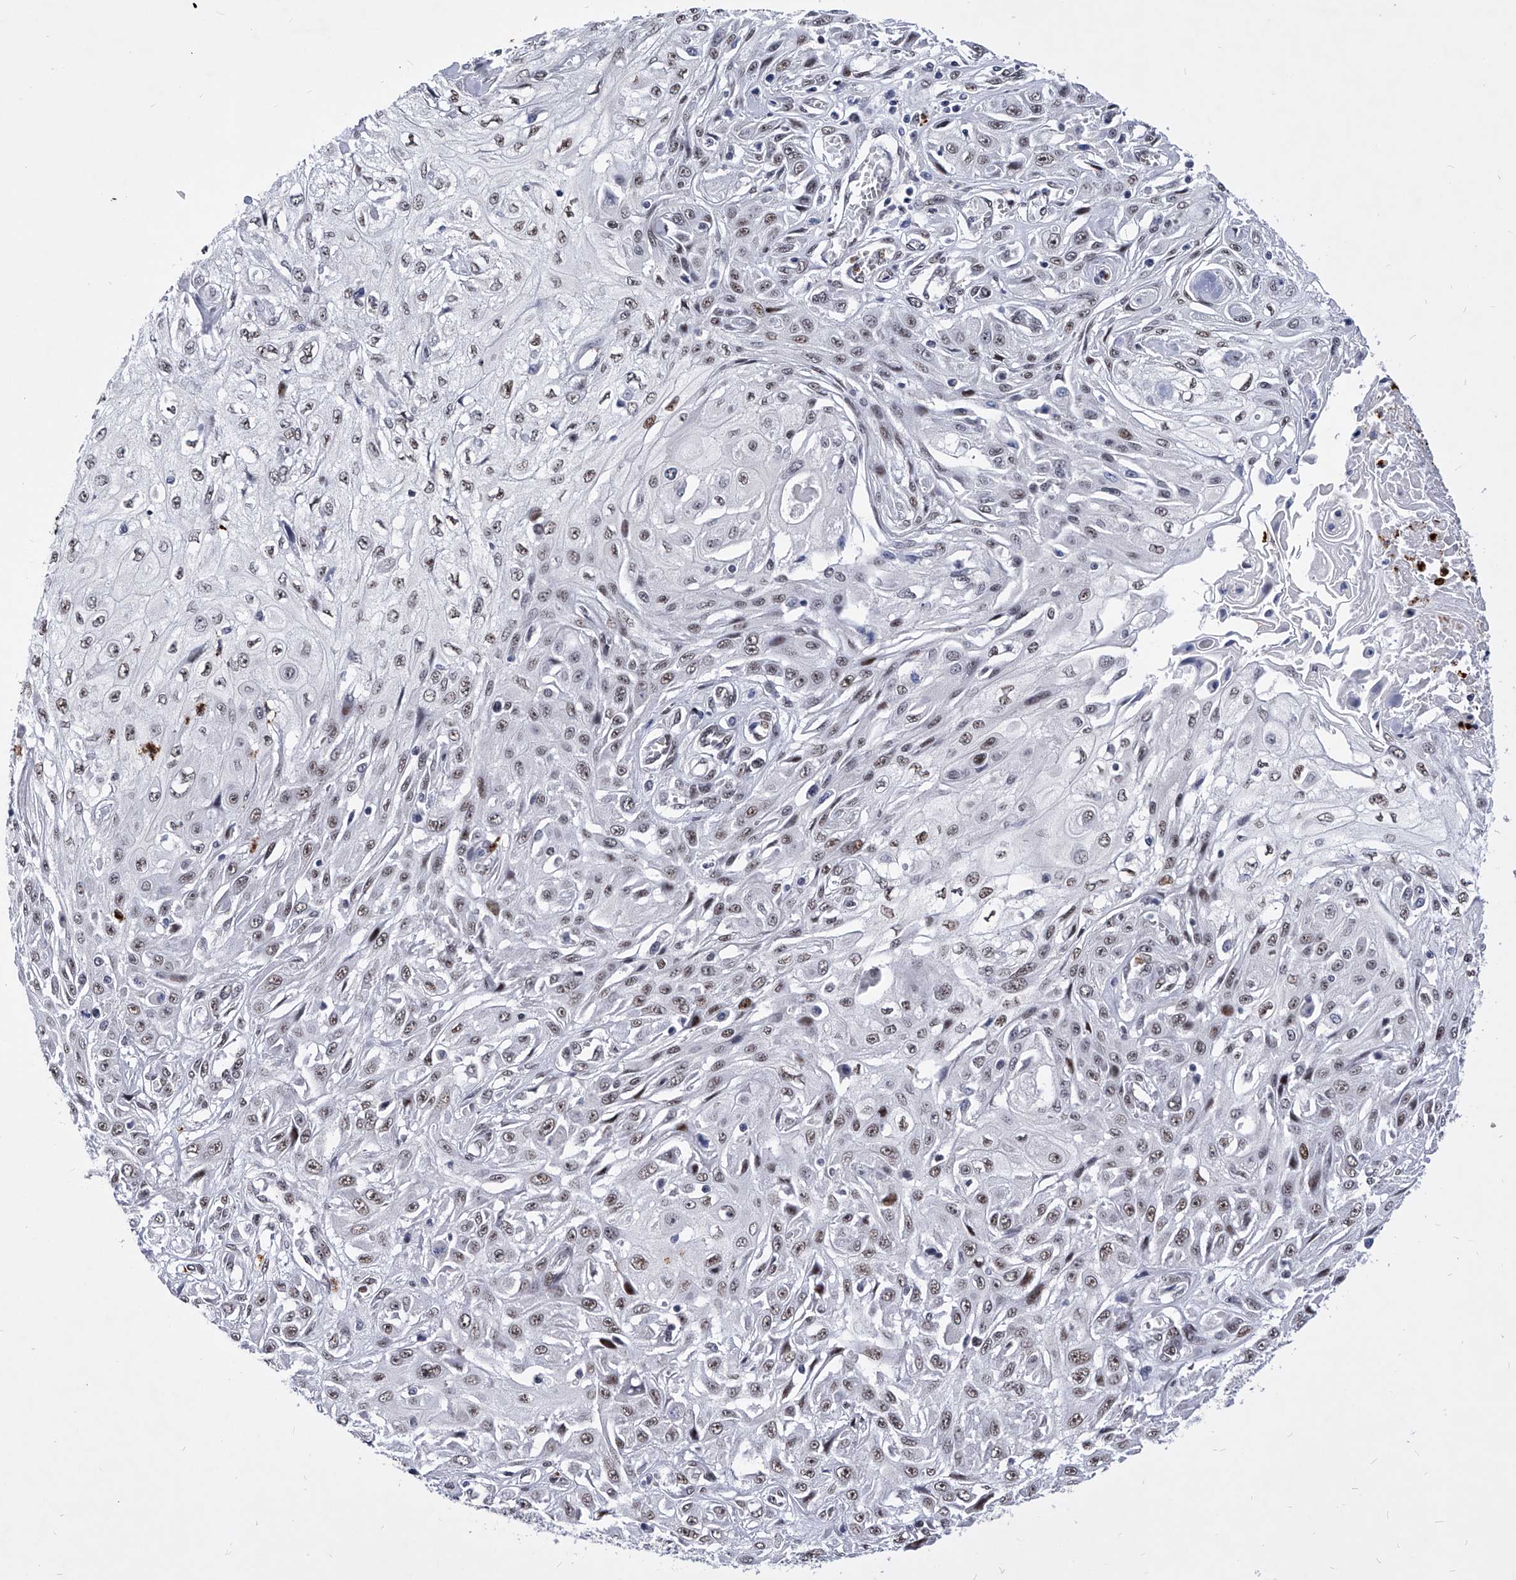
{"staining": {"intensity": "weak", "quantity": ">75%", "location": "nuclear"}, "tissue": "skin cancer", "cell_type": "Tumor cells", "image_type": "cancer", "snomed": [{"axis": "morphology", "description": "Squamous cell carcinoma, NOS"}, {"axis": "morphology", "description": "Squamous cell carcinoma, metastatic, NOS"}, {"axis": "topography", "description": "Skin"}, {"axis": "topography", "description": "Lymph node"}], "caption": "A histopathology image showing weak nuclear staining in approximately >75% of tumor cells in skin cancer (metastatic squamous cell carcinoma), as visualized by brown immunohistochemical staining.", "gene": "TESK2", "patient": {"sex": "male", "age": 75}}